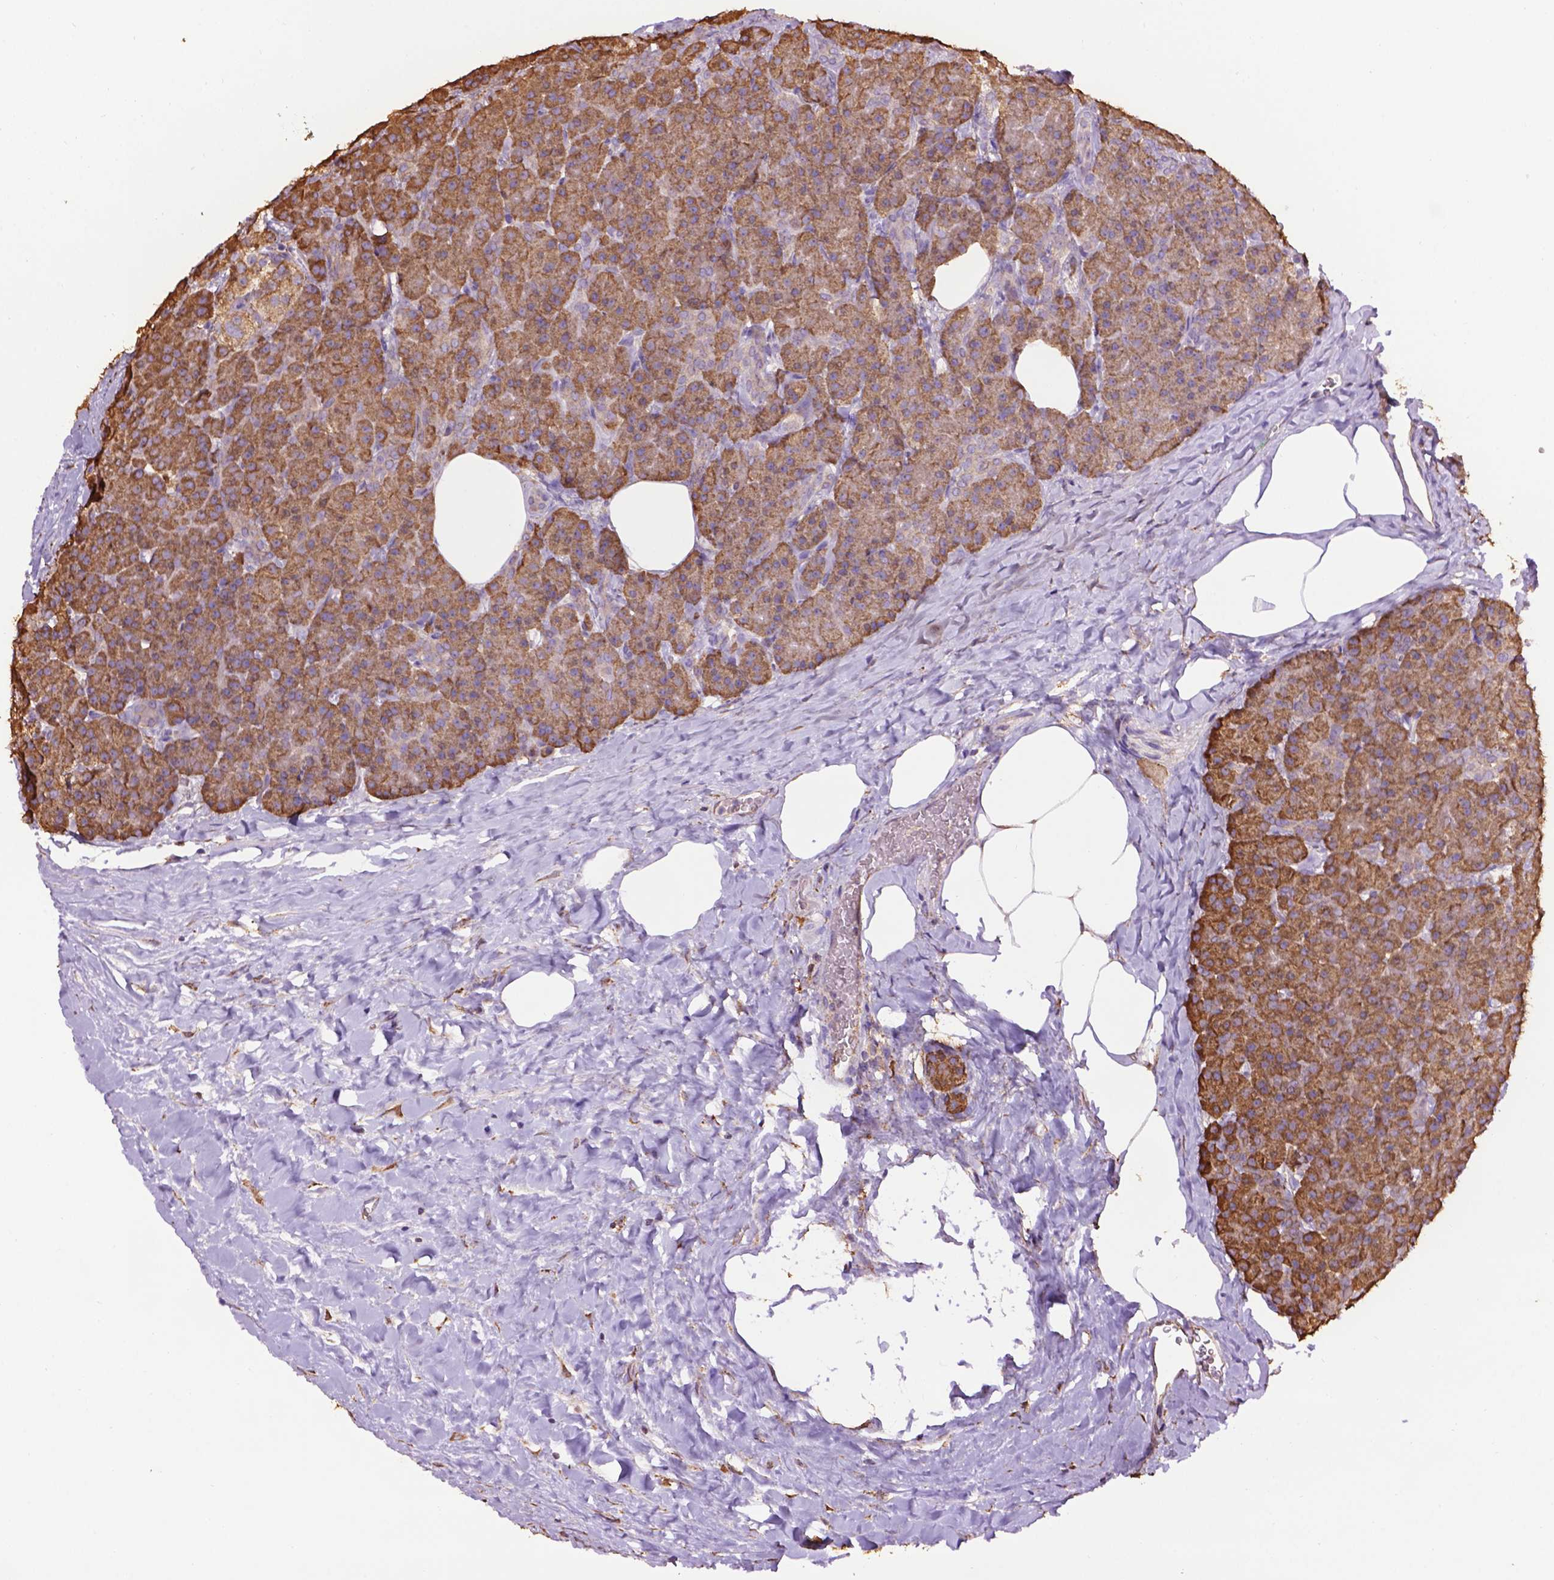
{"staining": {"intensity": "moderate", "quantity": ">75%", "location": "cytoplasmic/membranous"}, "tissue": "pancreas", "cell_type": "Exocrine glandular cells", "image_type": "normal", "snomed": [{"axis": "morphology", "description": "Normal tissue, NOS"}, {"axis": "topography", "description": "Pancreas"}], "caption": "Immunohistochemistry photomicrograph of normal pancreas: pancreas stained using immunohistochemistry (IHC) shows medium levels of moderate protein expression localized specifically in the cytoplasmic/membranous of exocrine glandular cells, appearing as a cytoplasmic/membranous brown color.", "gene": "PPP2R5E", "patient": {"sex": "male", "age": 57}}